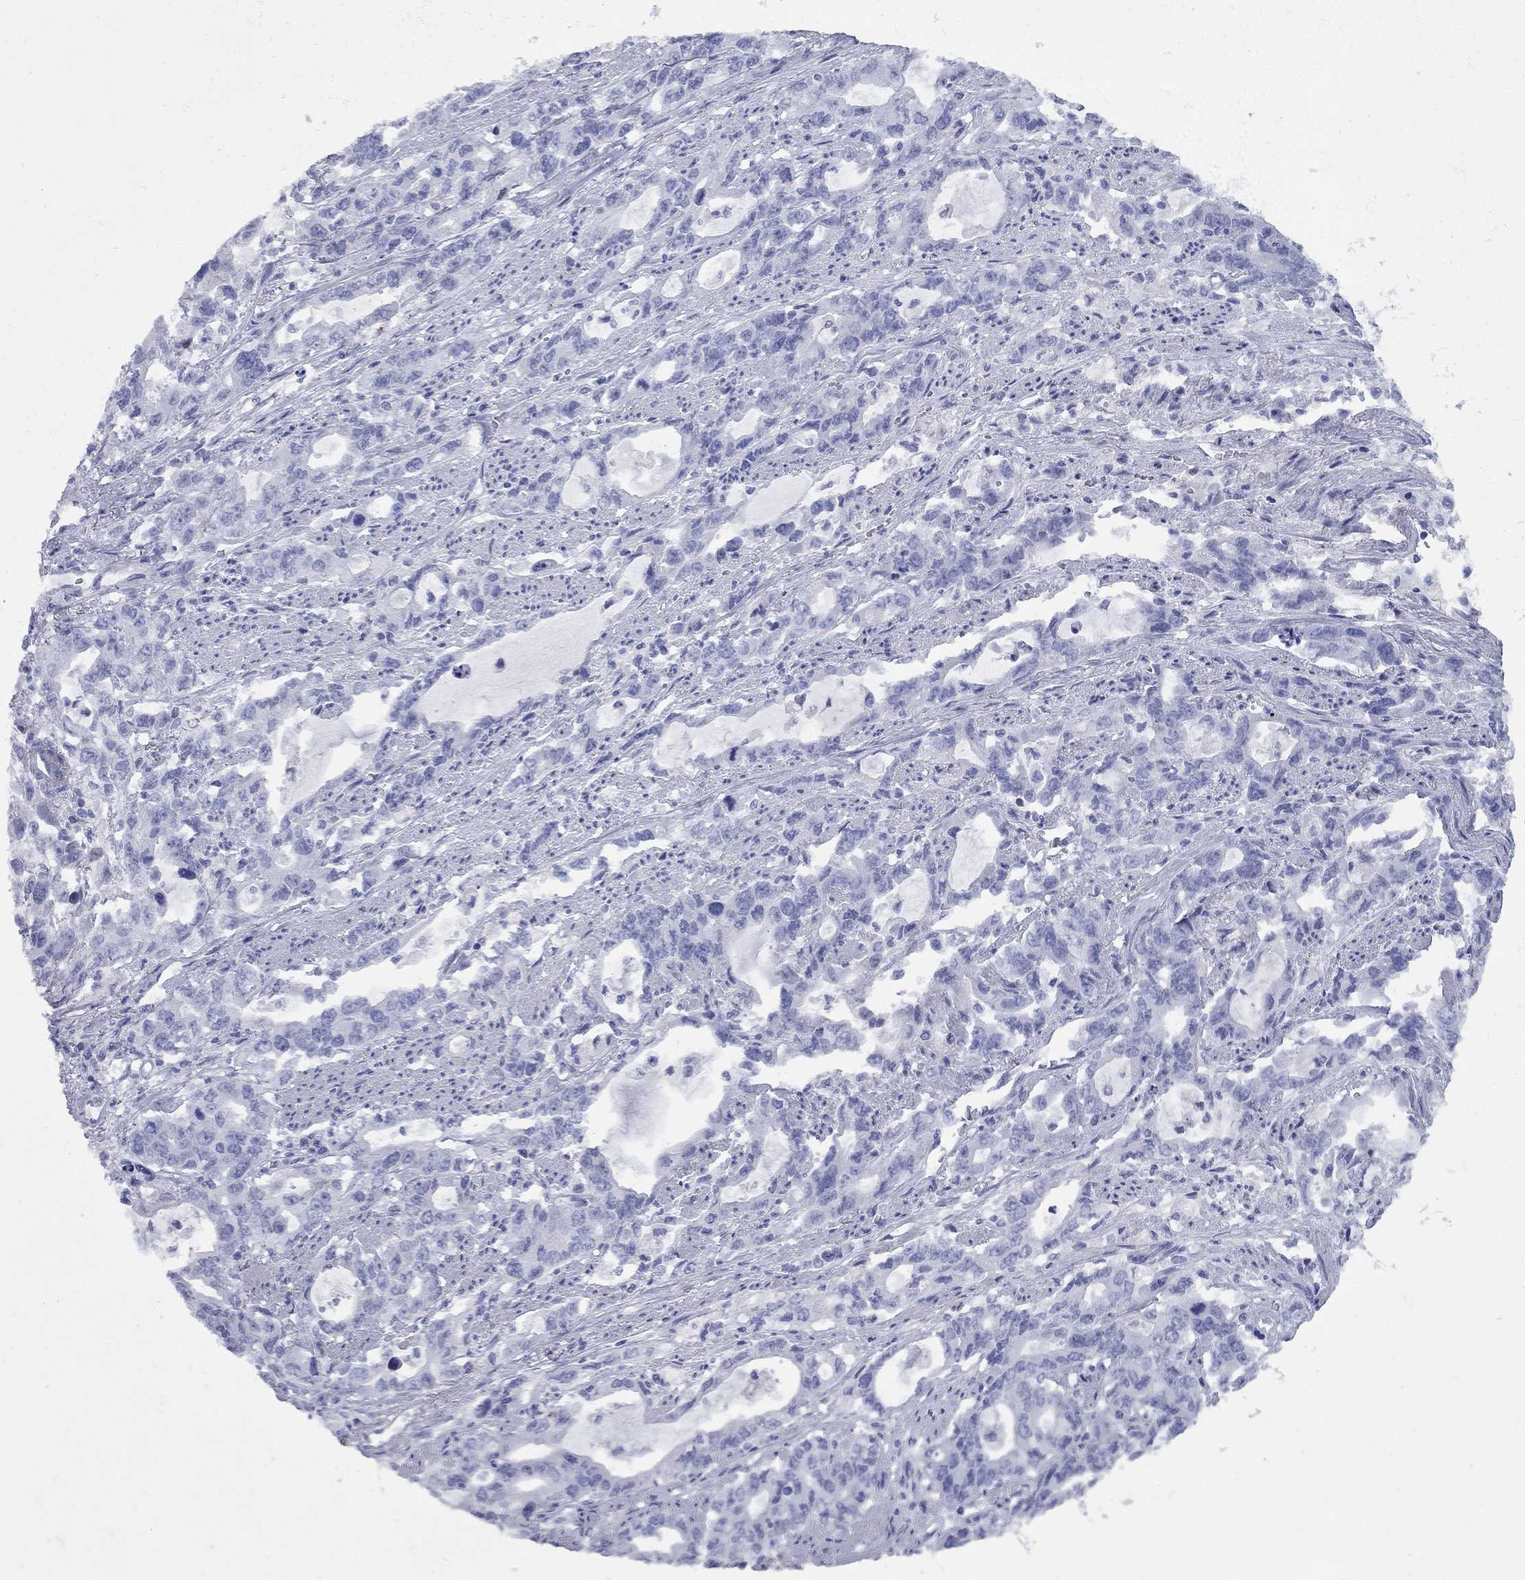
{"staining": {"intensity": "negative", "quantity": "none", "location": "none"}, "tissue": "stomach cancer", "cell_type": "Tumor cells", "image_type": "cancer", "snomed": [{"axis": "morphology", "description": "Adenocarcinoma, NOS"}, {"axis": "topography", "description": "Stomach, upper"}], "caption": "Immunohistochemistry (IHC) micrograph of neoplastic tissue: human stomach adenocarcinoma stained with DAB demonstrates no significant protein expression in tumor cells. Brightfield microscopy of immunohistochemistry stained with DAB (3,3'-diaminobenzidine) (brown) and hematoxylin (blue), captured at high magnification.", "gene": "CCNA1", "patient": {"sex": "male", "age": 85}}